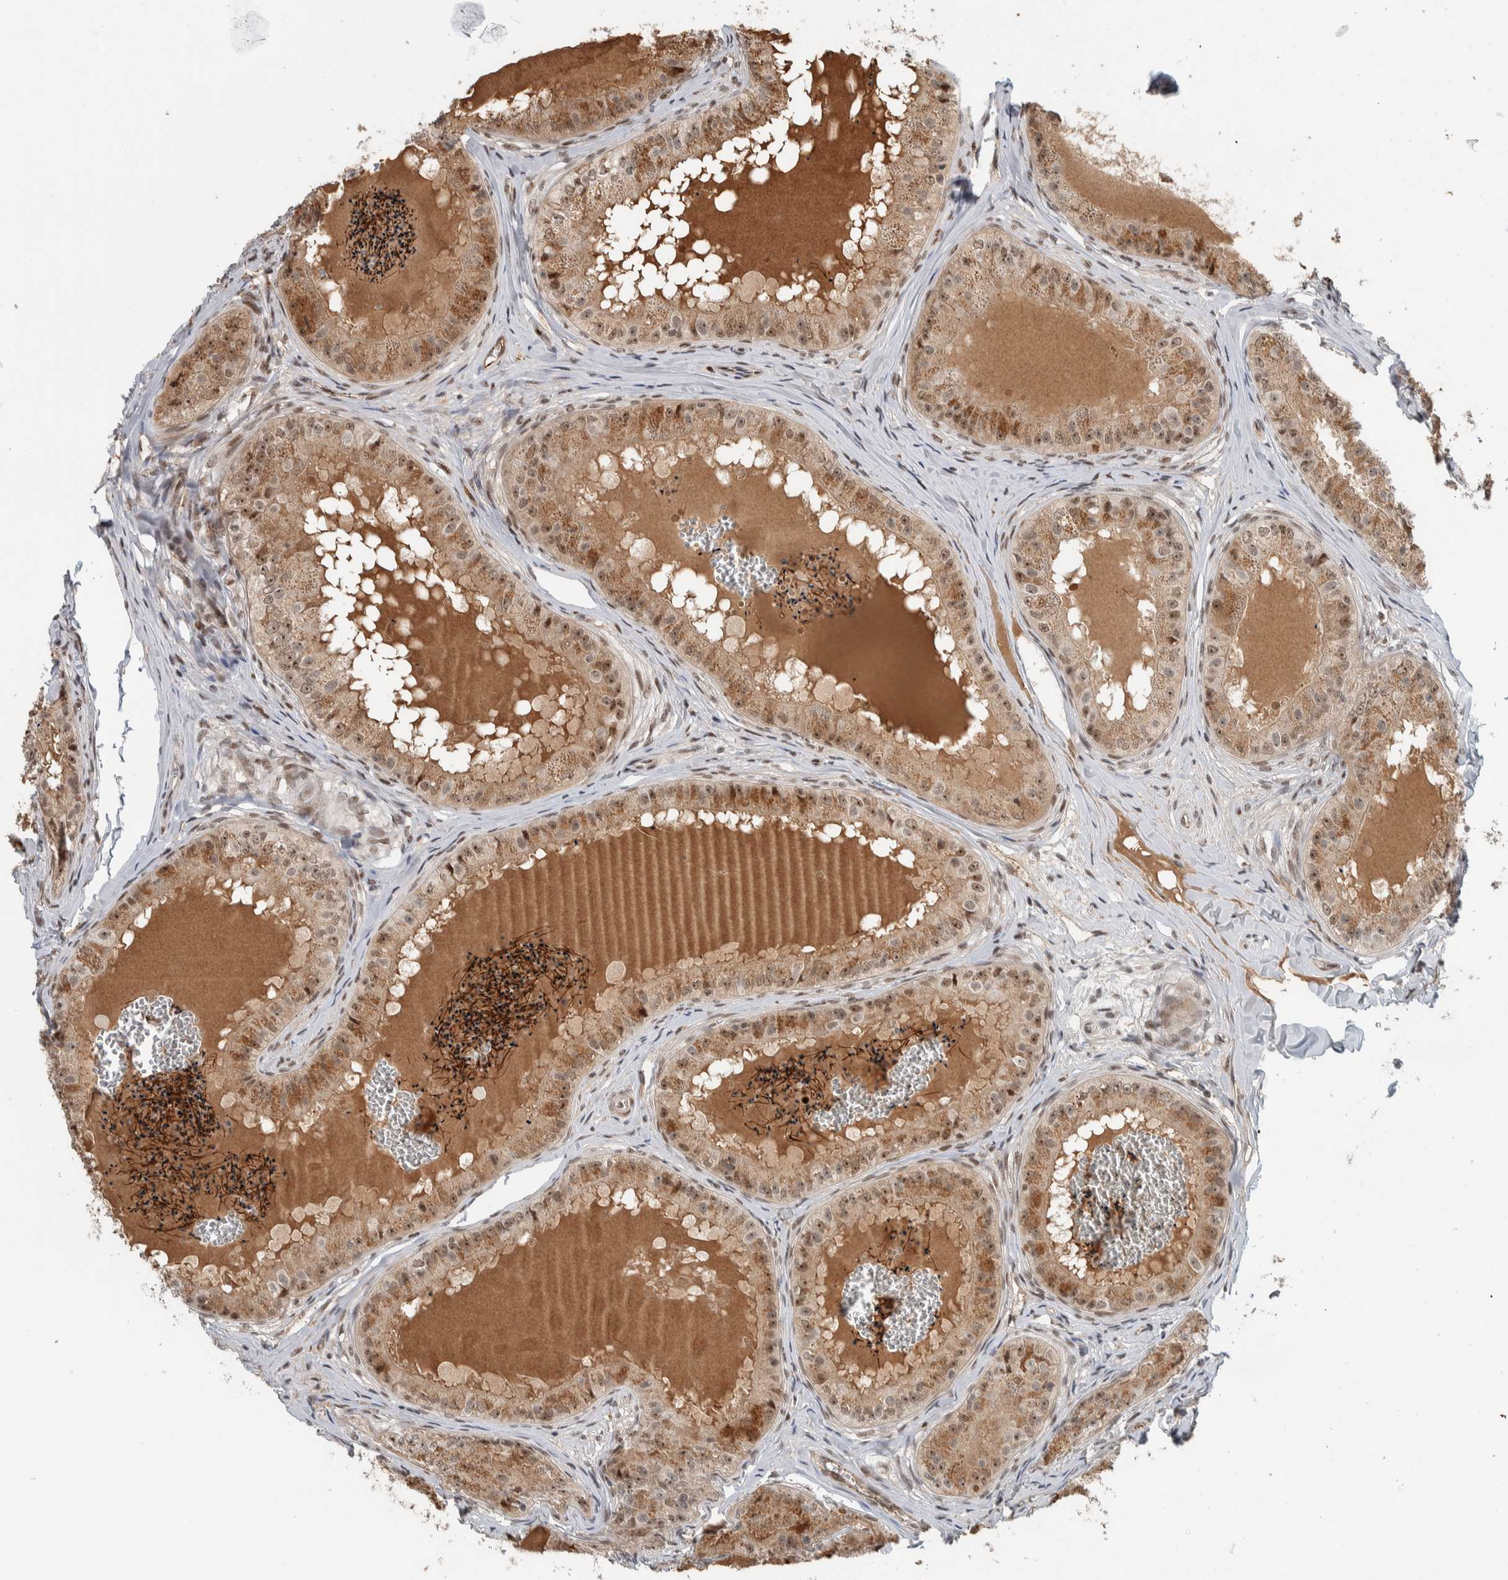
{"staining": {"intensity": "moderate", "quantity": ">75%", "location": "cytoplasmic/membranous,nuclear"}, "tissue": "epididymis", "cell_type": "Glandular cells", "image_type": "normal", "snomed": [{"axis": "morphology", "description": "Normal tissue, NOS"}, {"axis": "topography", "description": "Epididymis"}], "caption": "A high-resolution histopathology image shows immunohistochemistry staining of unremarkable epididymis, which demonstrates moderate cytoplasmic/membranous,nuclear positivity in approximately >75% of glandular cells.", "gene": "ZFP91", "patient": {"sex": "male", "age": 31}}